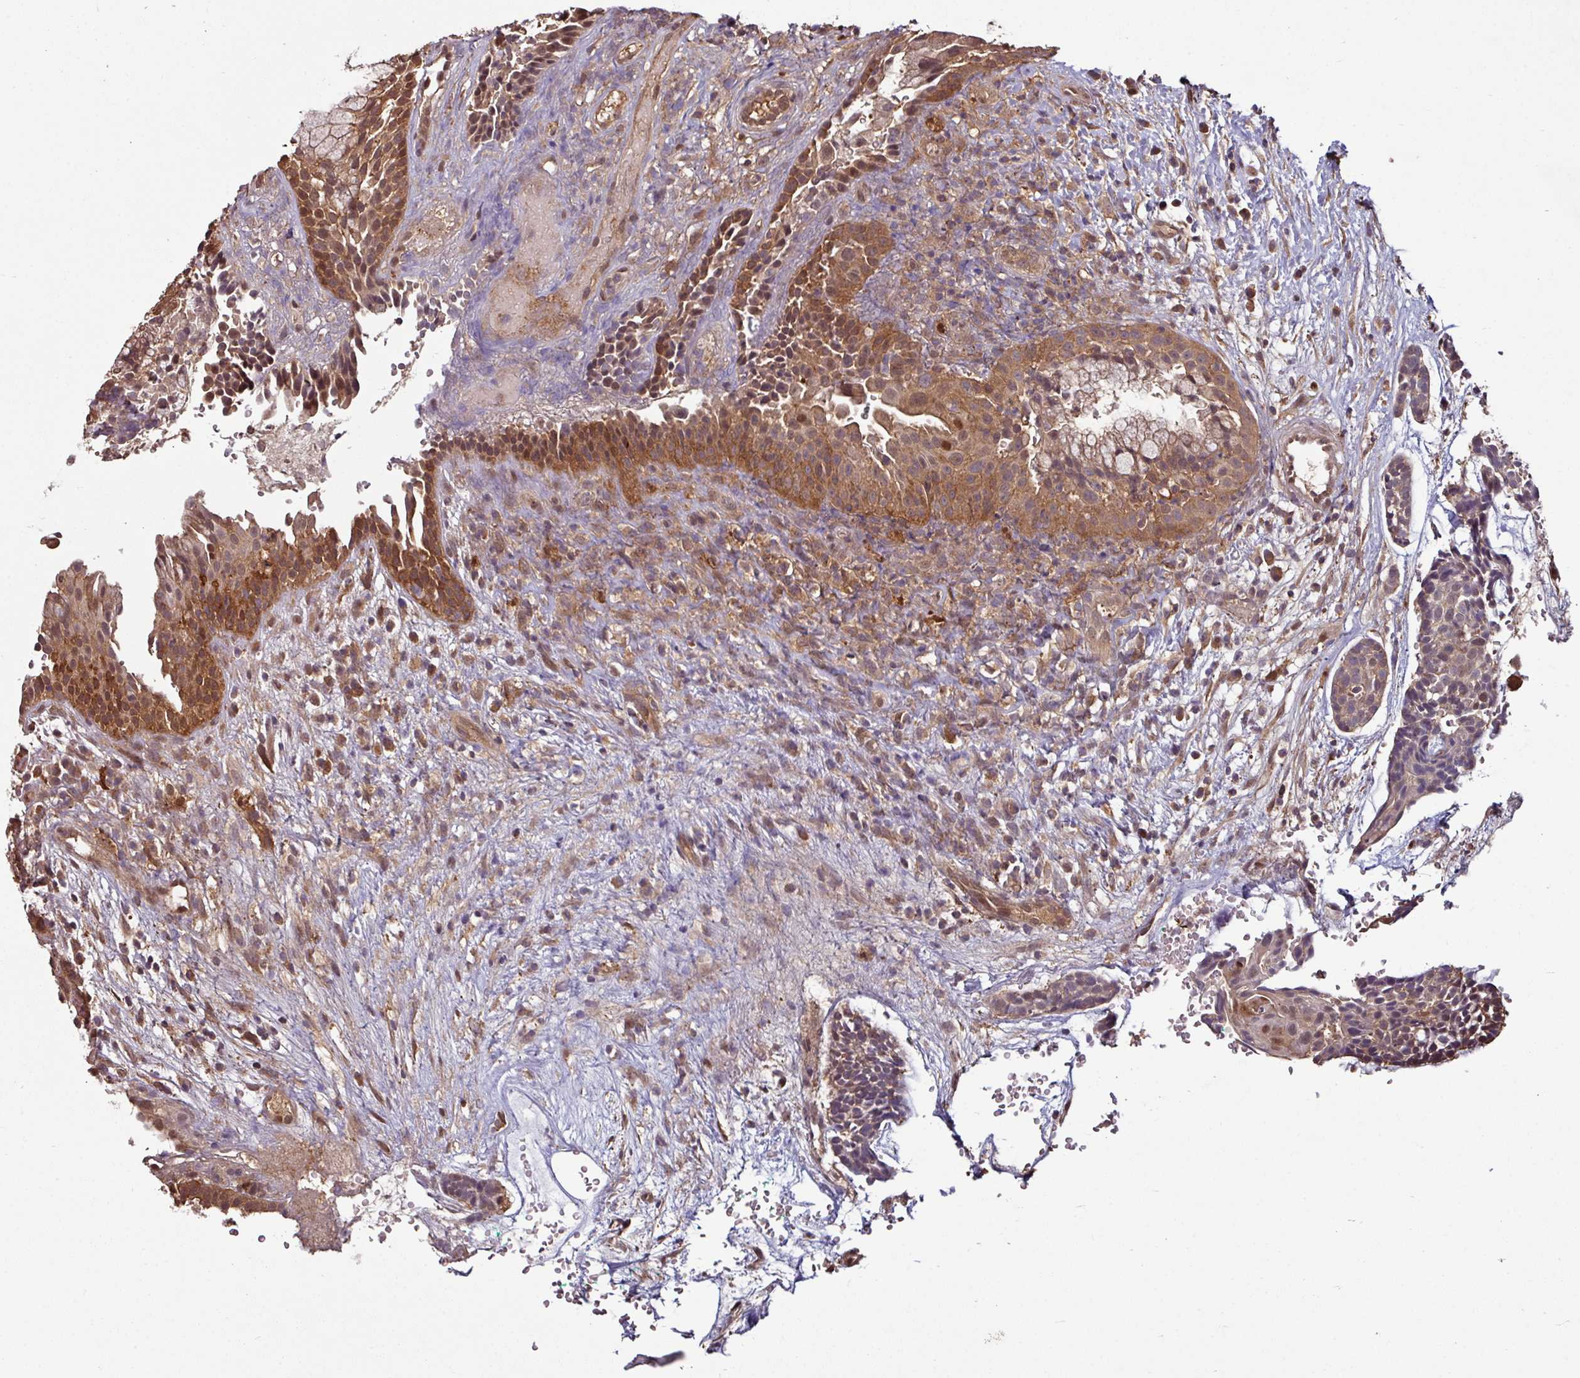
{"staining": {"intensity": "weak", "quantity": "25%-75%", "location": "cytoplasmic/membranous"}, "tissue": "head and neck cancer", "cell_type": "Tumor cells", "image_type": "cancer", "snomed": [{"axis": "morphology", "description": "Adenocarcinoma, NOS"}, {"axis": "topography", "description": "Subcutis"}, {"axis": "topography", "description": "Head-Neck"}], "caption": "A high-resolution micrograph shows immunohistochemistry (IHC) staining of head and neck cancer, which shows weak cytoplasmic/membranous positivity in approximately 25%-75% of tumor cells. (brown staining indicates protein expression, while blue staining denotes nuclei).", "gene": "GNPDA1", "patient": {"sex": "female", "age": 73}}